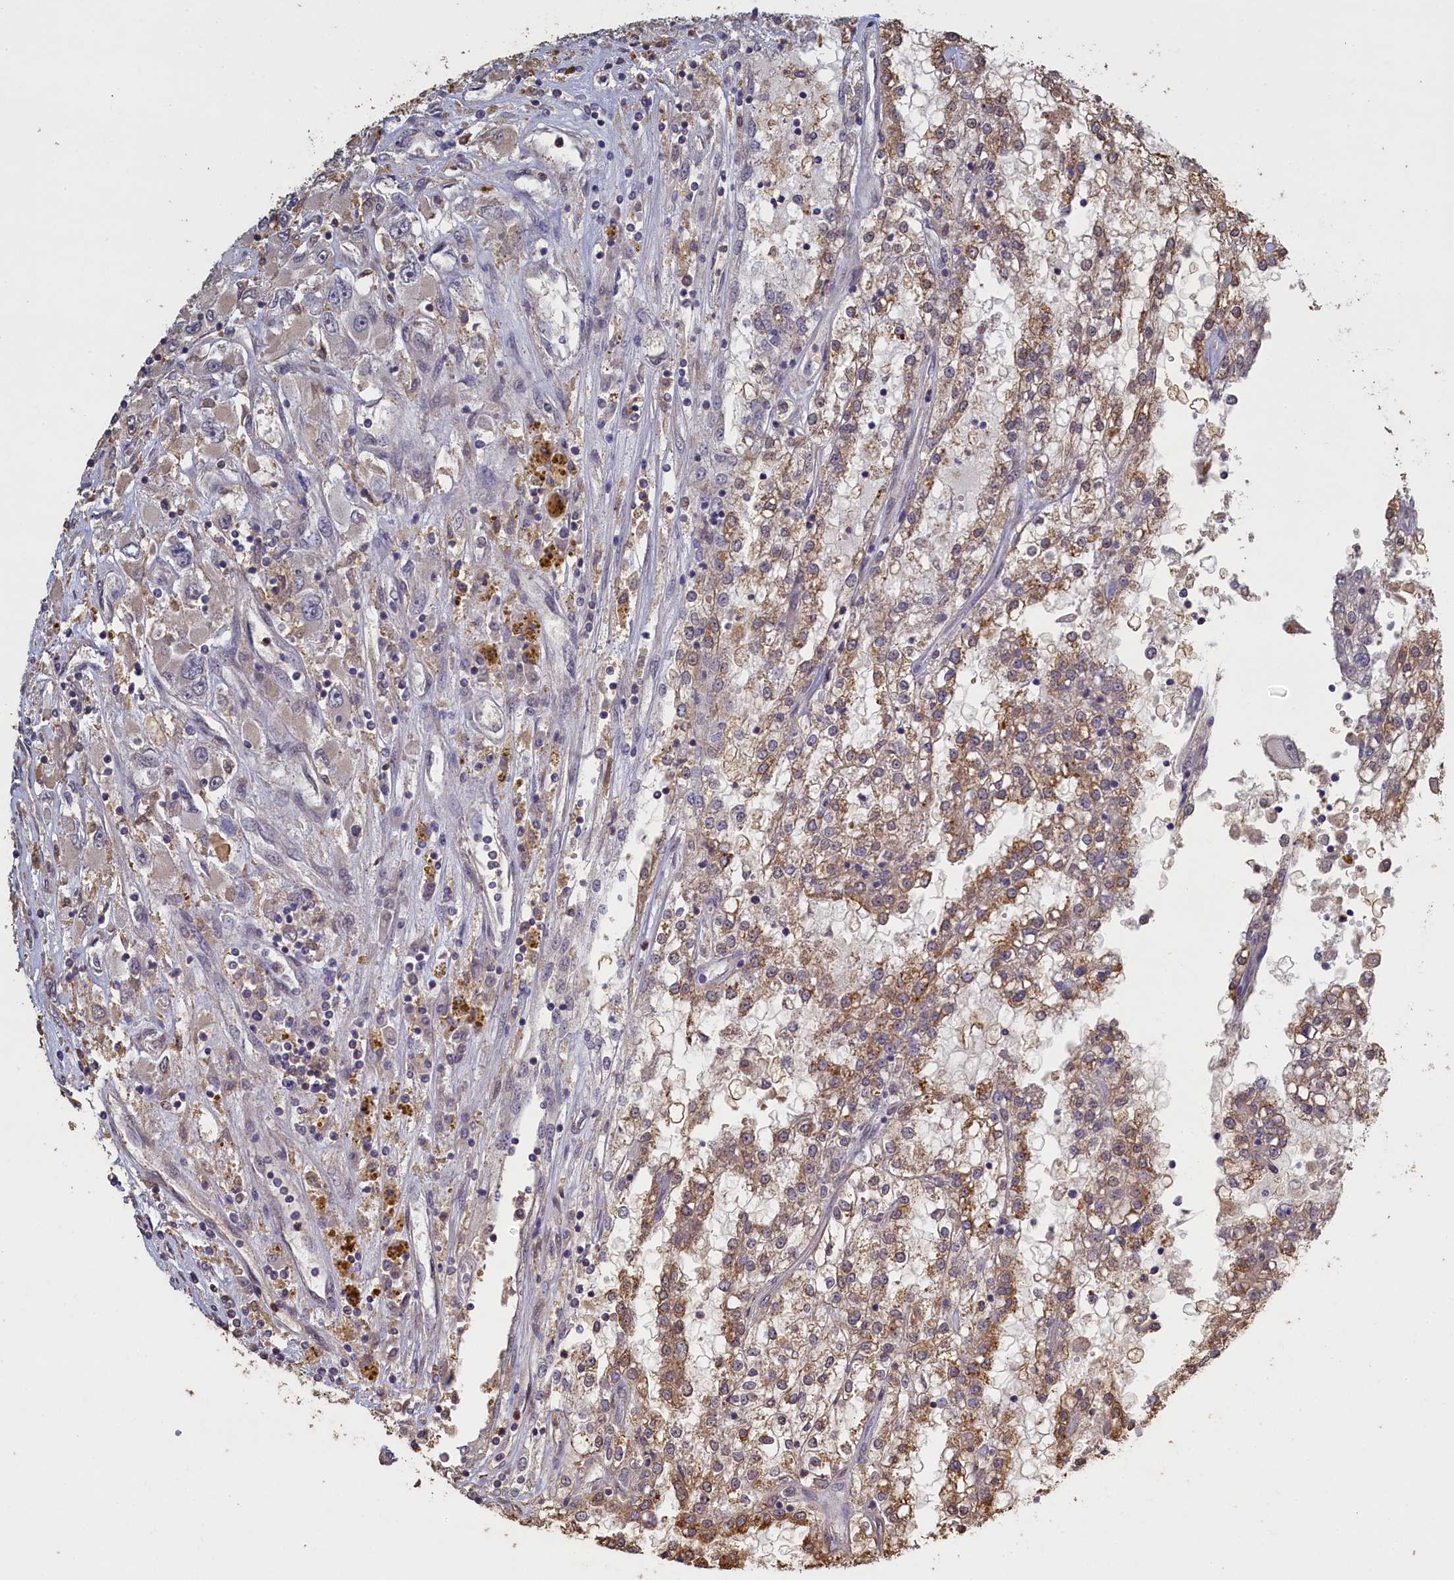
{"staining": {"intensity": "moderate", "quantity": "25%-75%", "location": "cytoplasmic/membranous"}, "tissue": "renal cancer", "cell_type": "Tumor cells", "image_type": "cancer", "snomed": [{"axis": "morphology", "description": "Adenocarcinoma, NOS"}, {"axis": "topography", "description": "Kidney"}], "caption": "Immunohistochemistry (DAB (3,3'-diaminobenzidine)) staining of human renal adenocarcinoma reveals moderate cytoplasmic/membranous protein expression in approximately 25%-75% of tumor cells. (DAB IHC with brightfield microscopy, high magnification).", "gene": "UCHL3", "patient": {"sex": "female", "age": 52}}